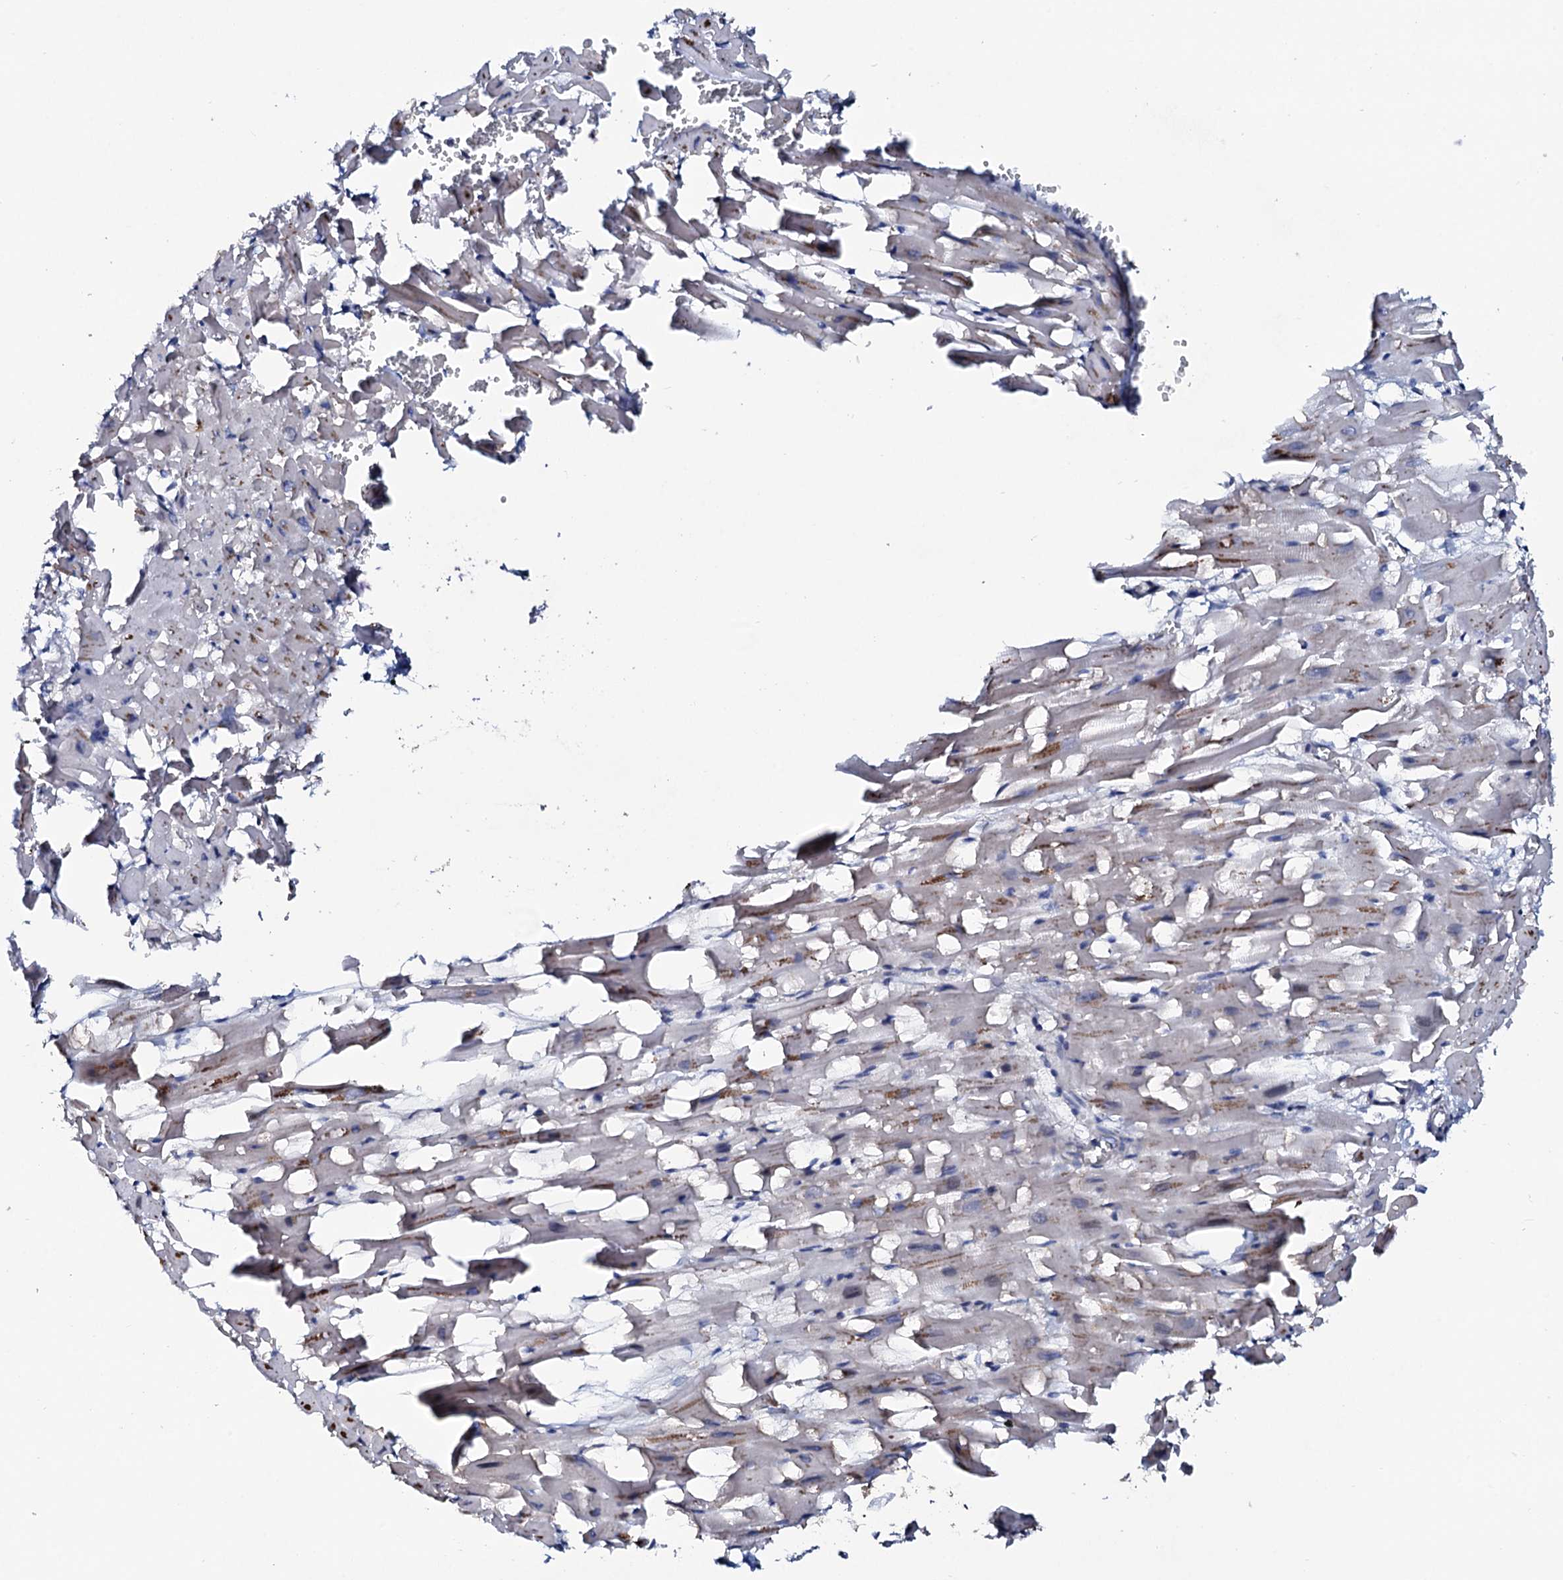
{"staining": {"intensity": "weak", "quantity": "25%-75%", "location": "cytoplasmic/membranous"}, "tissue": "heart muscle", "cell_type": "Cardiomyocytes", "image_type": "normal", "snomed": [{"axis": "morphology", "description": "Normal tissue, NOS"}, {"axis": "topography", "description": "Heart"}], "caption": "This histopathology image demonstrates IHC staining of normal human heart muscle, with low weak cytoplasmic/membranous staining in about 25%-75% of cardiomyocytes.", "gene": "PPP1R3D", "patient": {"sex": "female", "age": 64}}